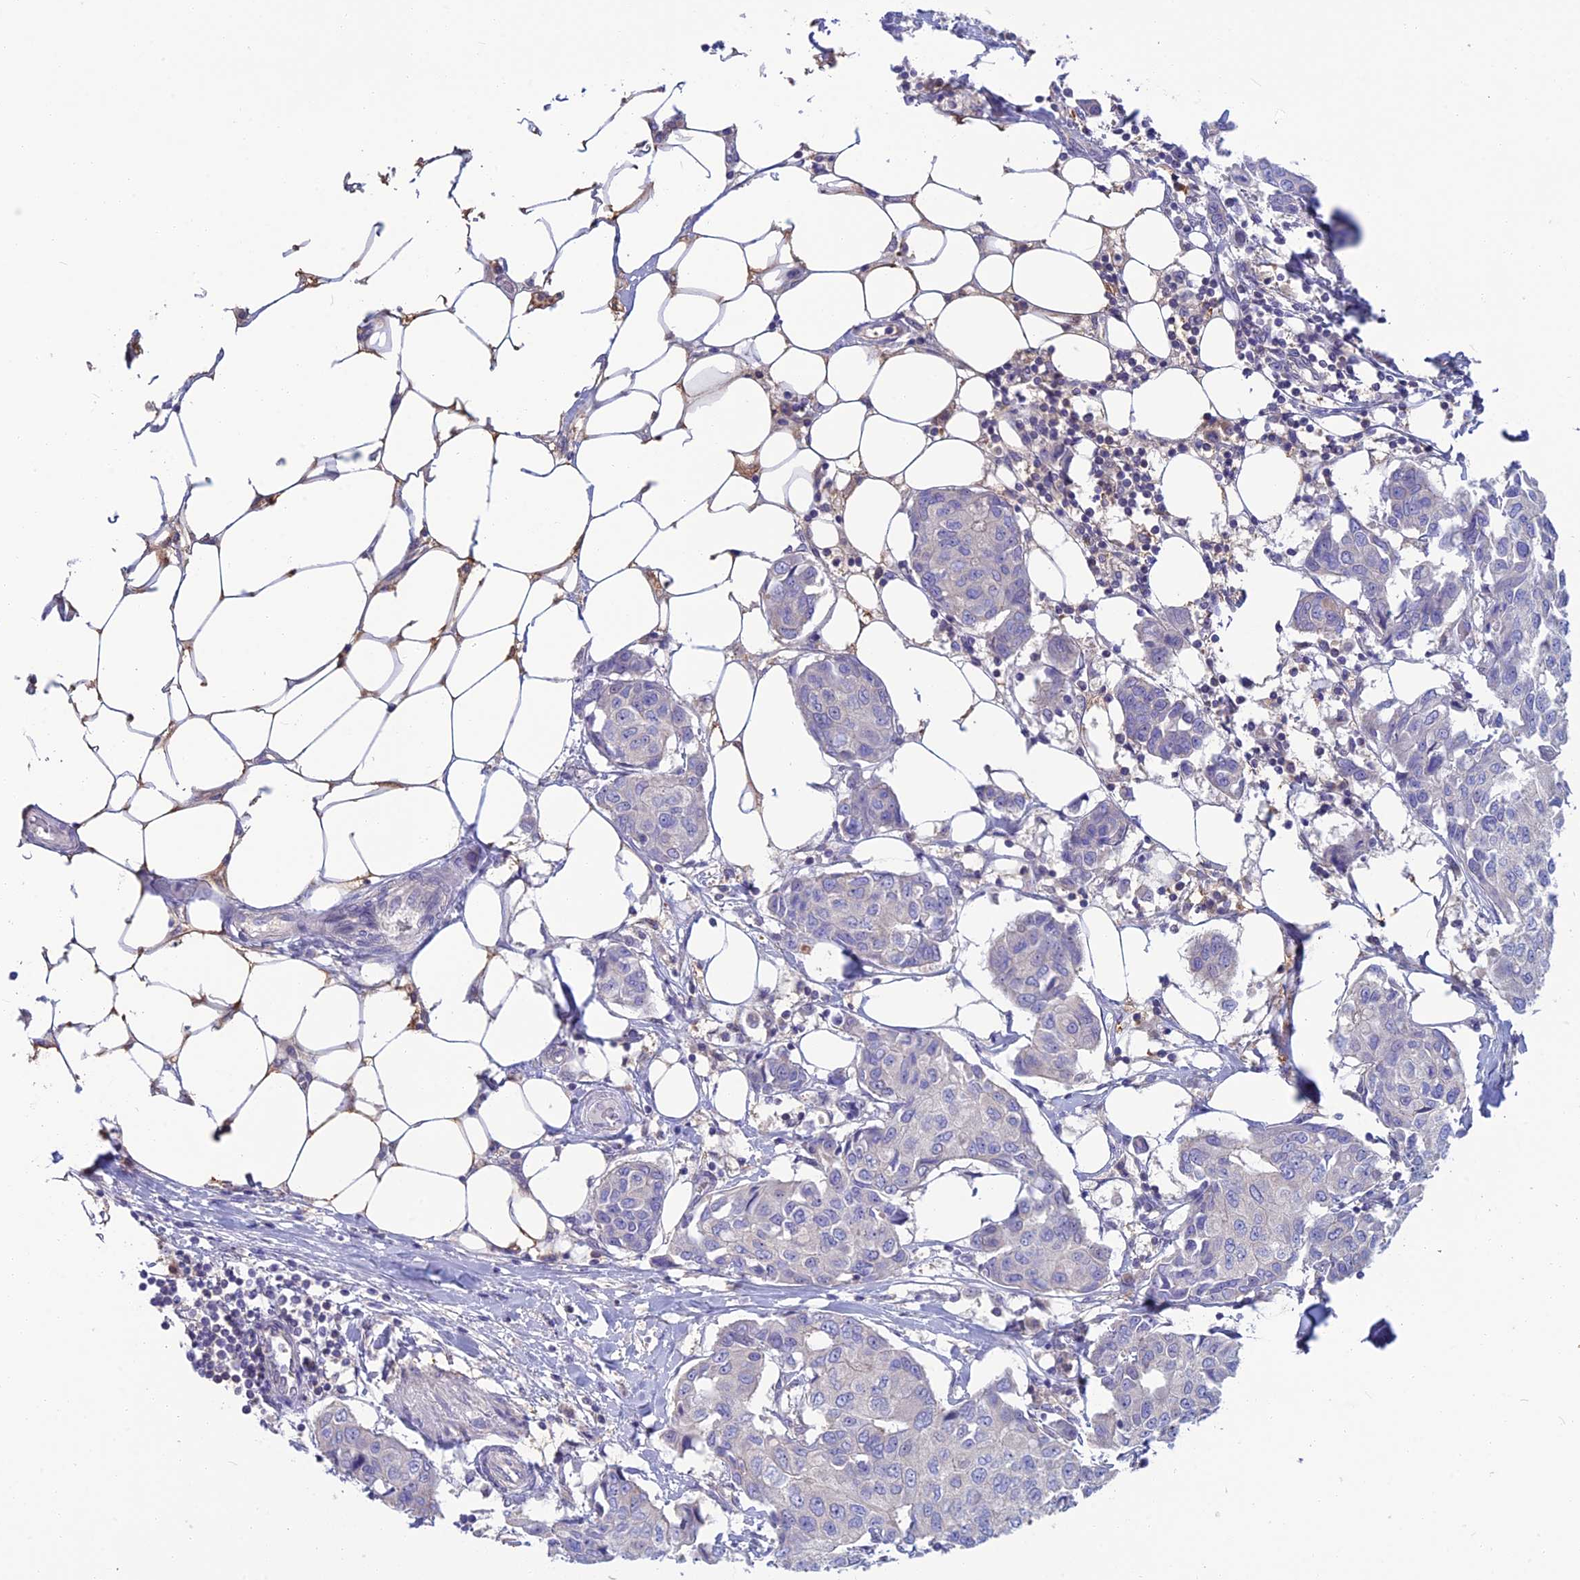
{"staining": {"intensity": "negative", "quantity": "none", "location": "none"}, "tissue": "breast cancer", "cell_type": "Tumor cells", "image_type": "cancer", "snomed": [{"axis": "morphology", "description": "Duct carcinoma"}, {"axis": "topography", "description": "Breast"}], "caption": "The immunohistochemistry (IHC) histopathology image has no significant expression in tumor cells of breast cancer tissue.", "gene": "SNAP91", "patient": {"sex": "female", "age": 80}}